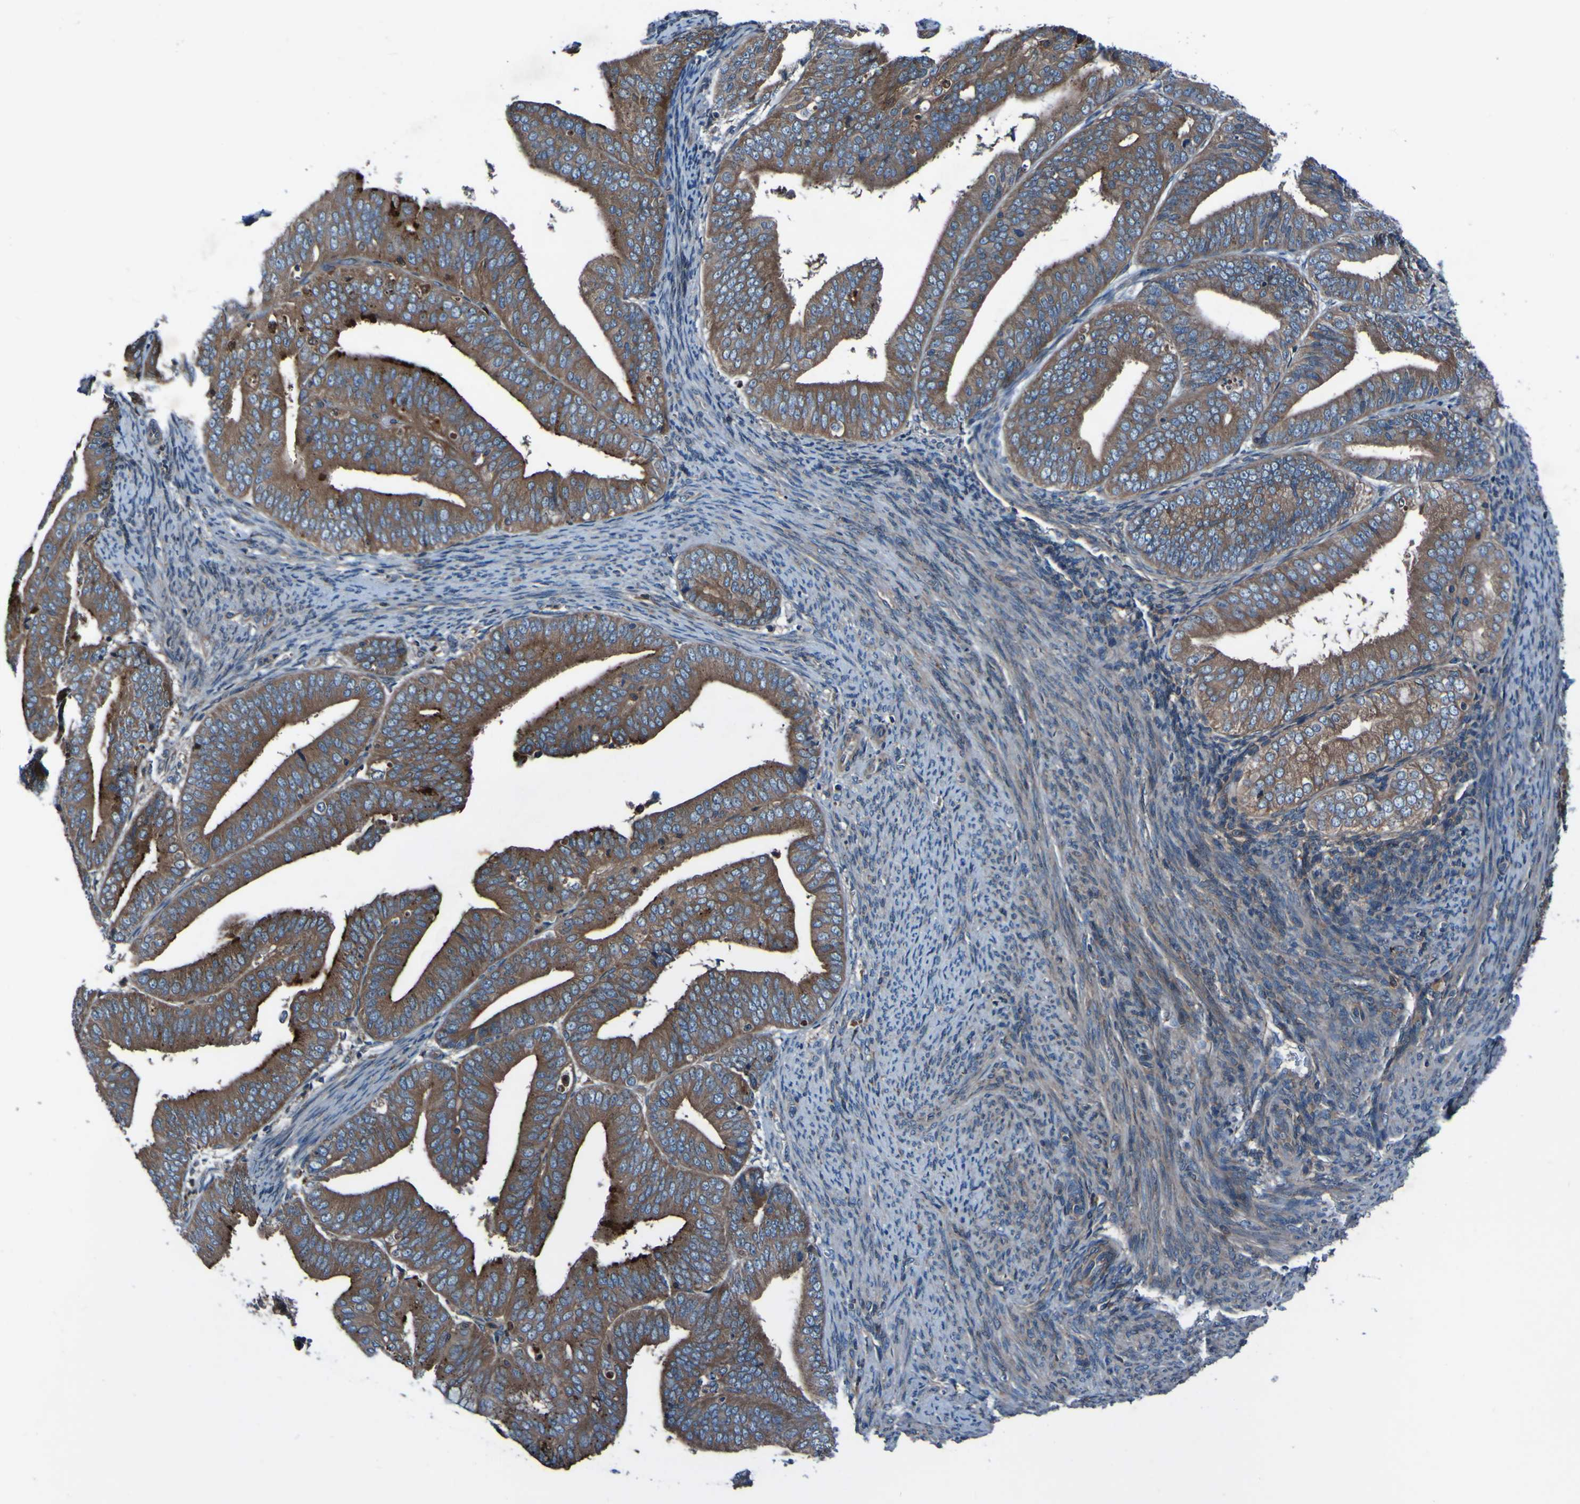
{"staining": {"intensity": "moderate", "quantity": ">75%", "location": "cytoplasmic/membranous"}, "tissue": "endometrial cancer", "cell_type": "Tumor cells", "image_type": "cancer", "snomed": [{"axis": "morphology", "description": "Adenocarcinoma, NOS"}, {"axis": "topography", "description": "Endometrium"}], "caption": "Approximately >75% of tumor cells in endometrial cancer demonstrate moderate cytoplasmic/membranous protein expression as visualized by brown immunohistochemical staining.", "gene": "RAB5B", "patient": {"sex": "female", "age": 63}}